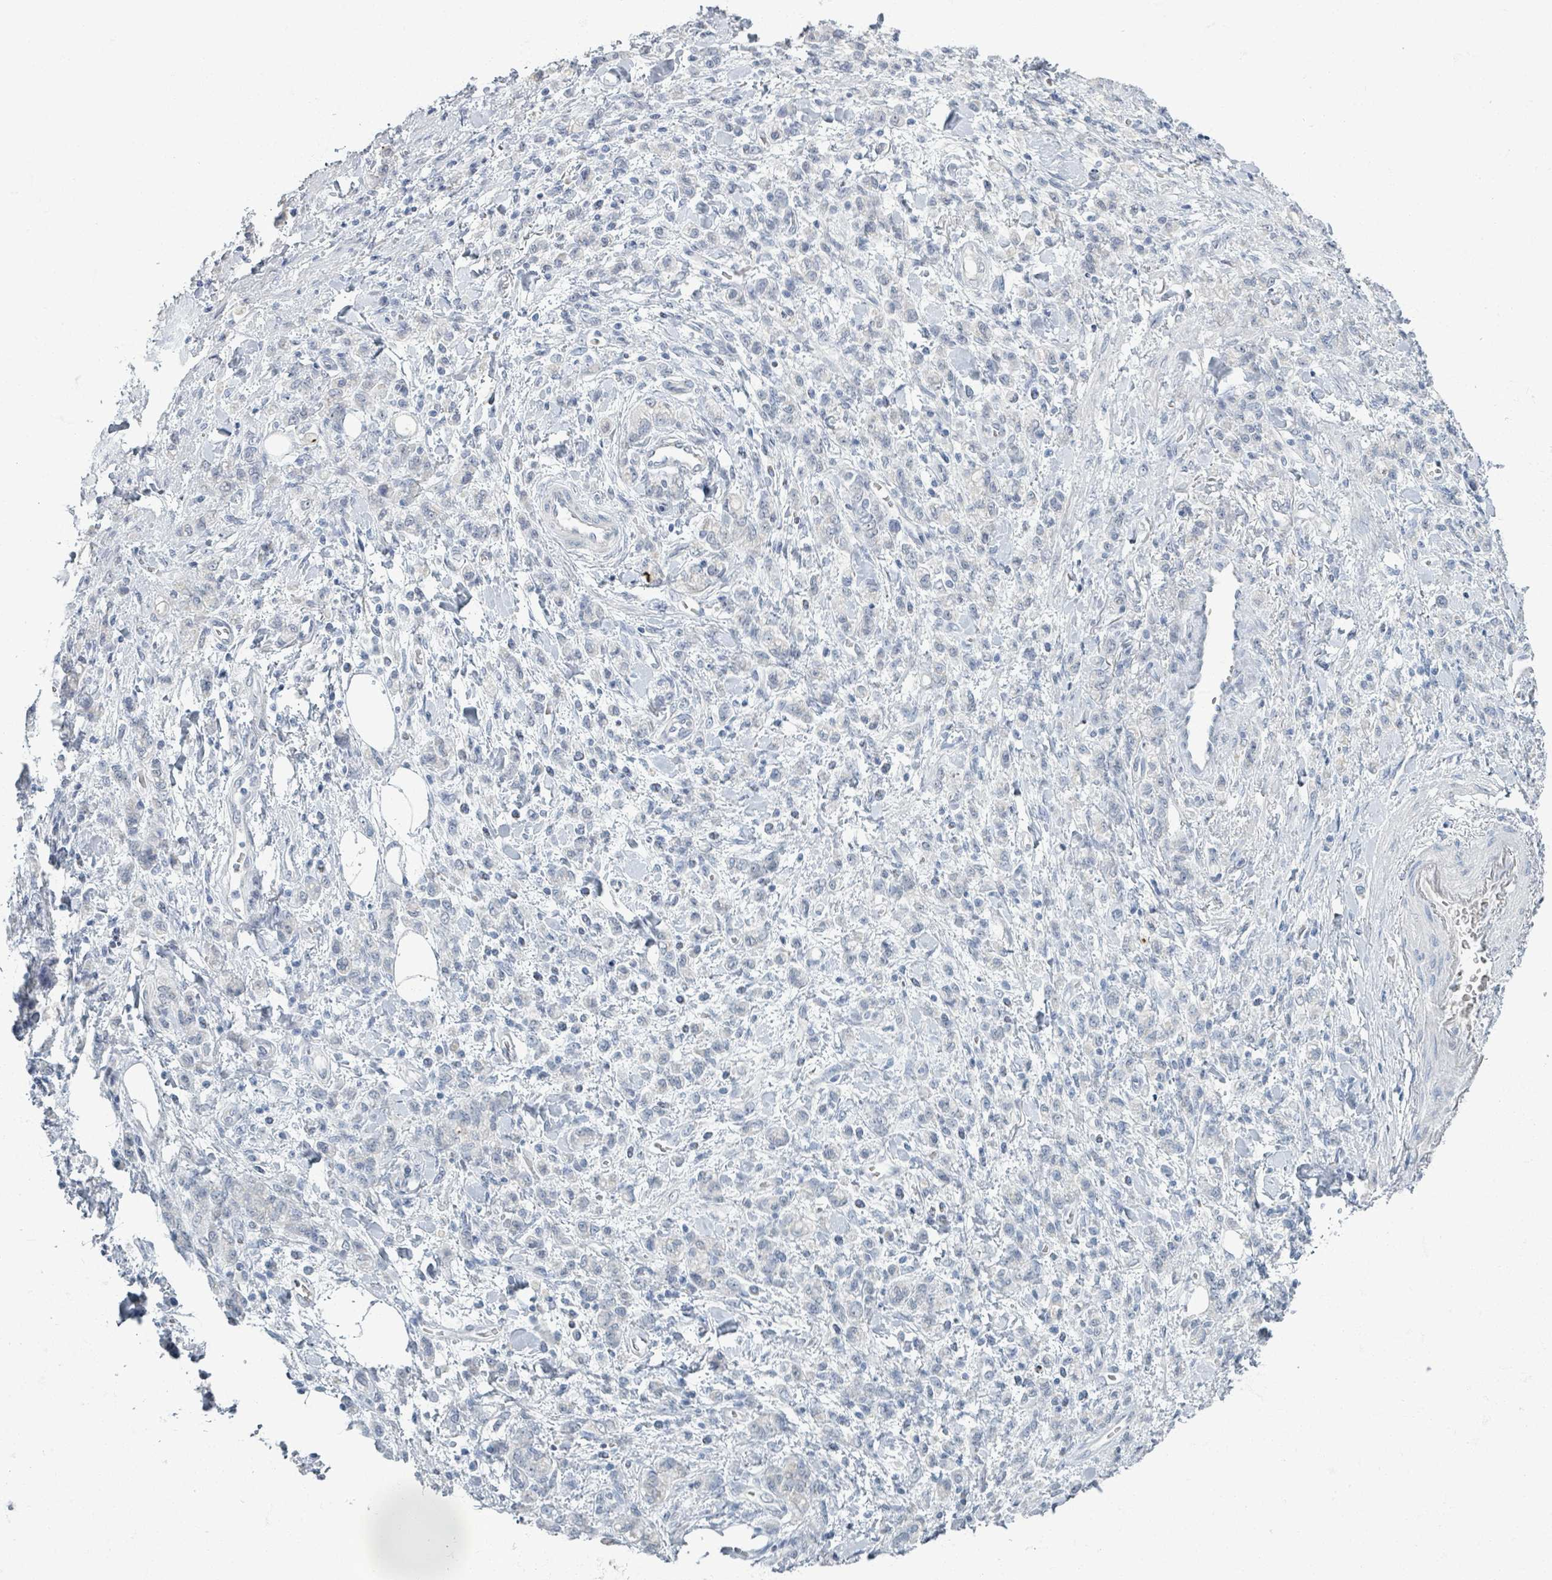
{"staining": {"intensity": "negative", "quantity": "none", "location": "none"}, "tissue": "stomach cancer", "cell_type": "Tumor cells", "image_type": "cancer", "snomed": [{"axis": "morphology", "description": "Adenocarcinoma, NOS"}, {"axis": "topography", "description": "Stomach"}], "caption": "Tumor cells show no significant expression in stomach cancer.", "gene": "WNT11", "patient": {"sex": "male", "age": 77}}